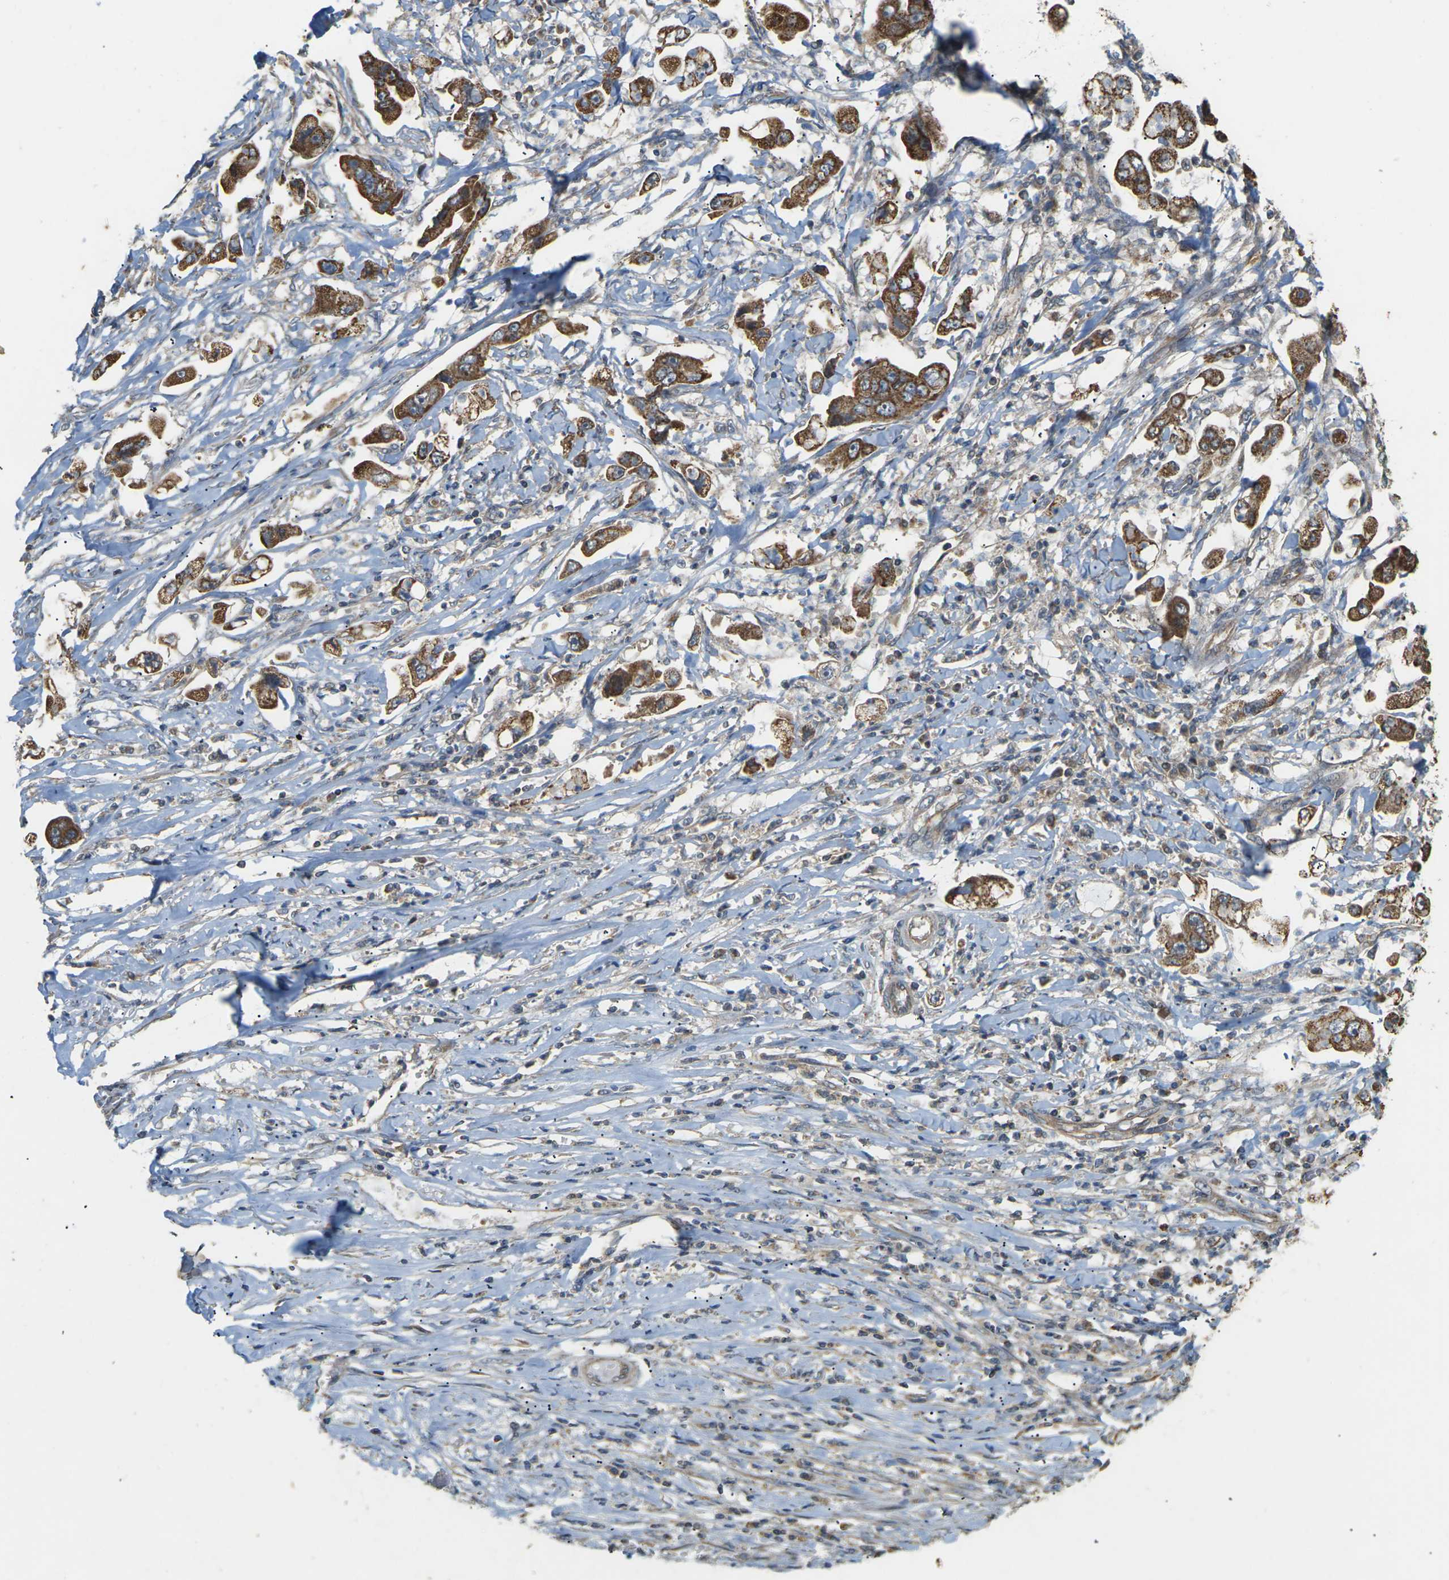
{"staining": {"intensity": "strong", "quantity": ">75%", "location": "cytoplasmic/membranous"}, "tissue": "stomach cancer", "cell_type": "Tumor cells", "image_type": "cancer", "snomed": [{"axis": "morphology", "description": "Adenocarcinoma, NOS"}, {"axis": "topography", "description": "Stomach"}], "caption": "Adenocarcinoma (stomach) stained for a protein reveals strong cytoplasmic/membranous positivity in tumor cells. (DAB = brown stain, brightfield microscopy at high magnification).", "gene": "KSR1", "patient": {"sex": "male", "age": 62}}